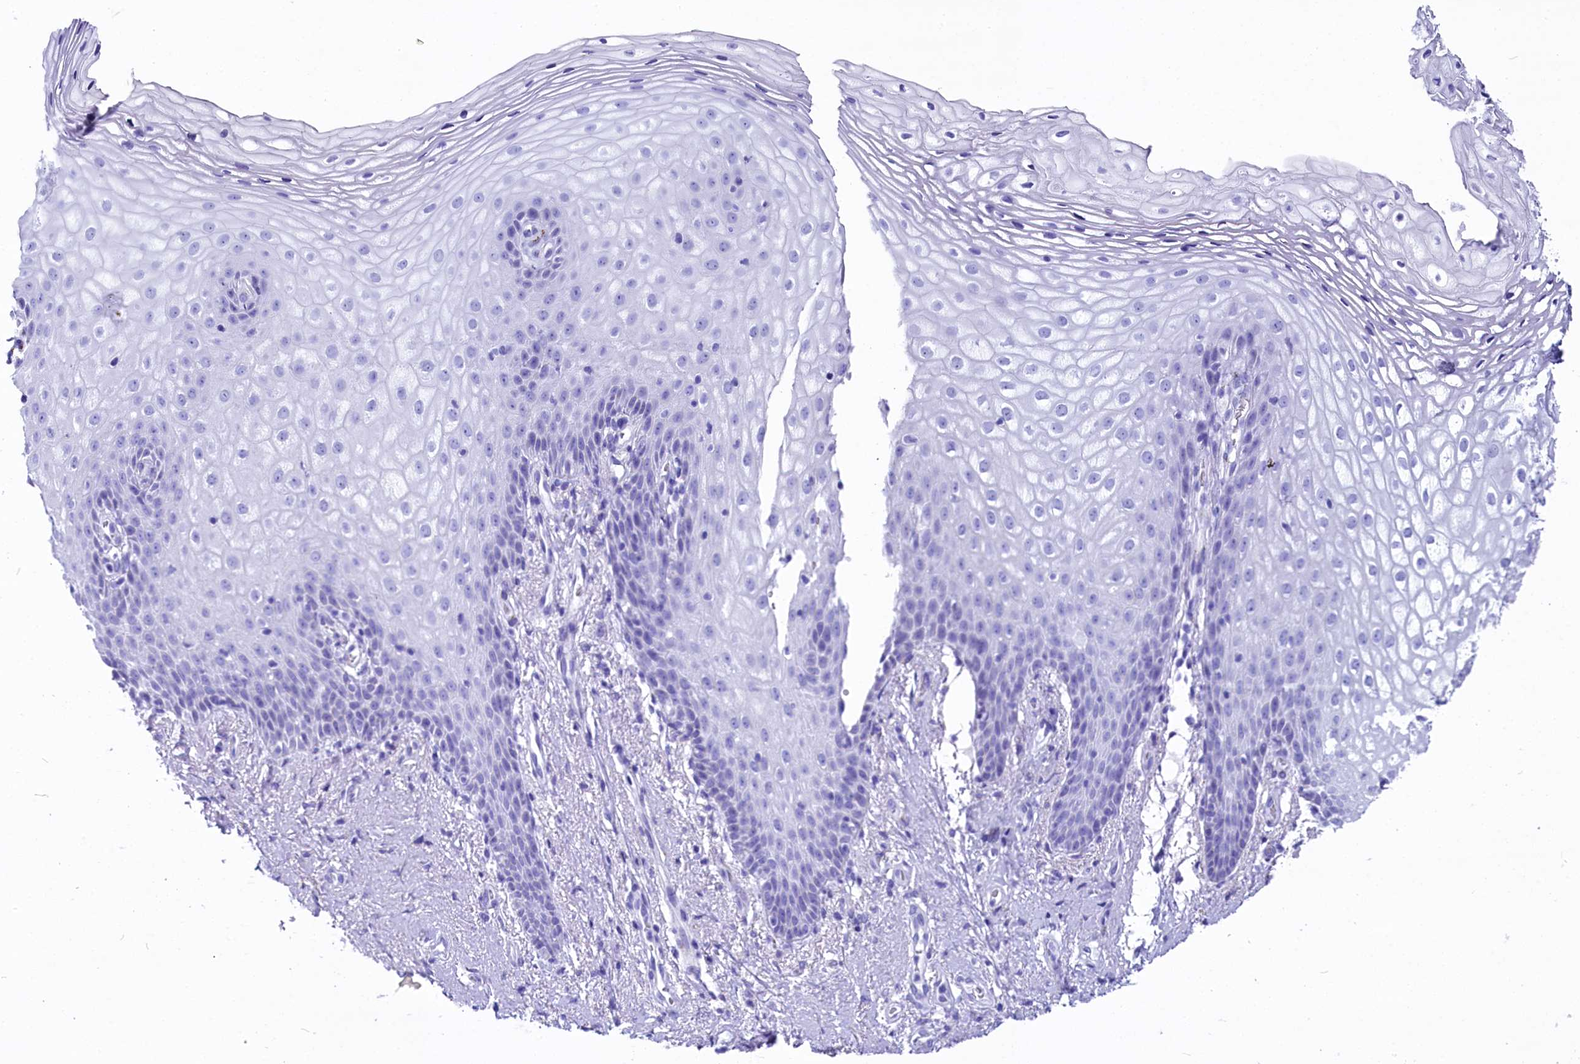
{"staining": {"intensity": "negative", "quantity": "none", "location": "none"}, "tissue": "vagina", "cell_type": "Squamous epithelial cells", "image_type": "normal", "snomed": [{"axis": "morphology", "description": "Normal tissue, NOS"}, {"axis": "topography", "description": "Vagina"}], "caption": "Immunohistochemistry photomicrograph of unremarkable vagina: human vagina stained with DAB reveals no significant protein staining in squamous epithelial cells. Nuclei are stained in blue.", "gene": "AP3B2", "patient": {"sex": "female", "age": 60}}